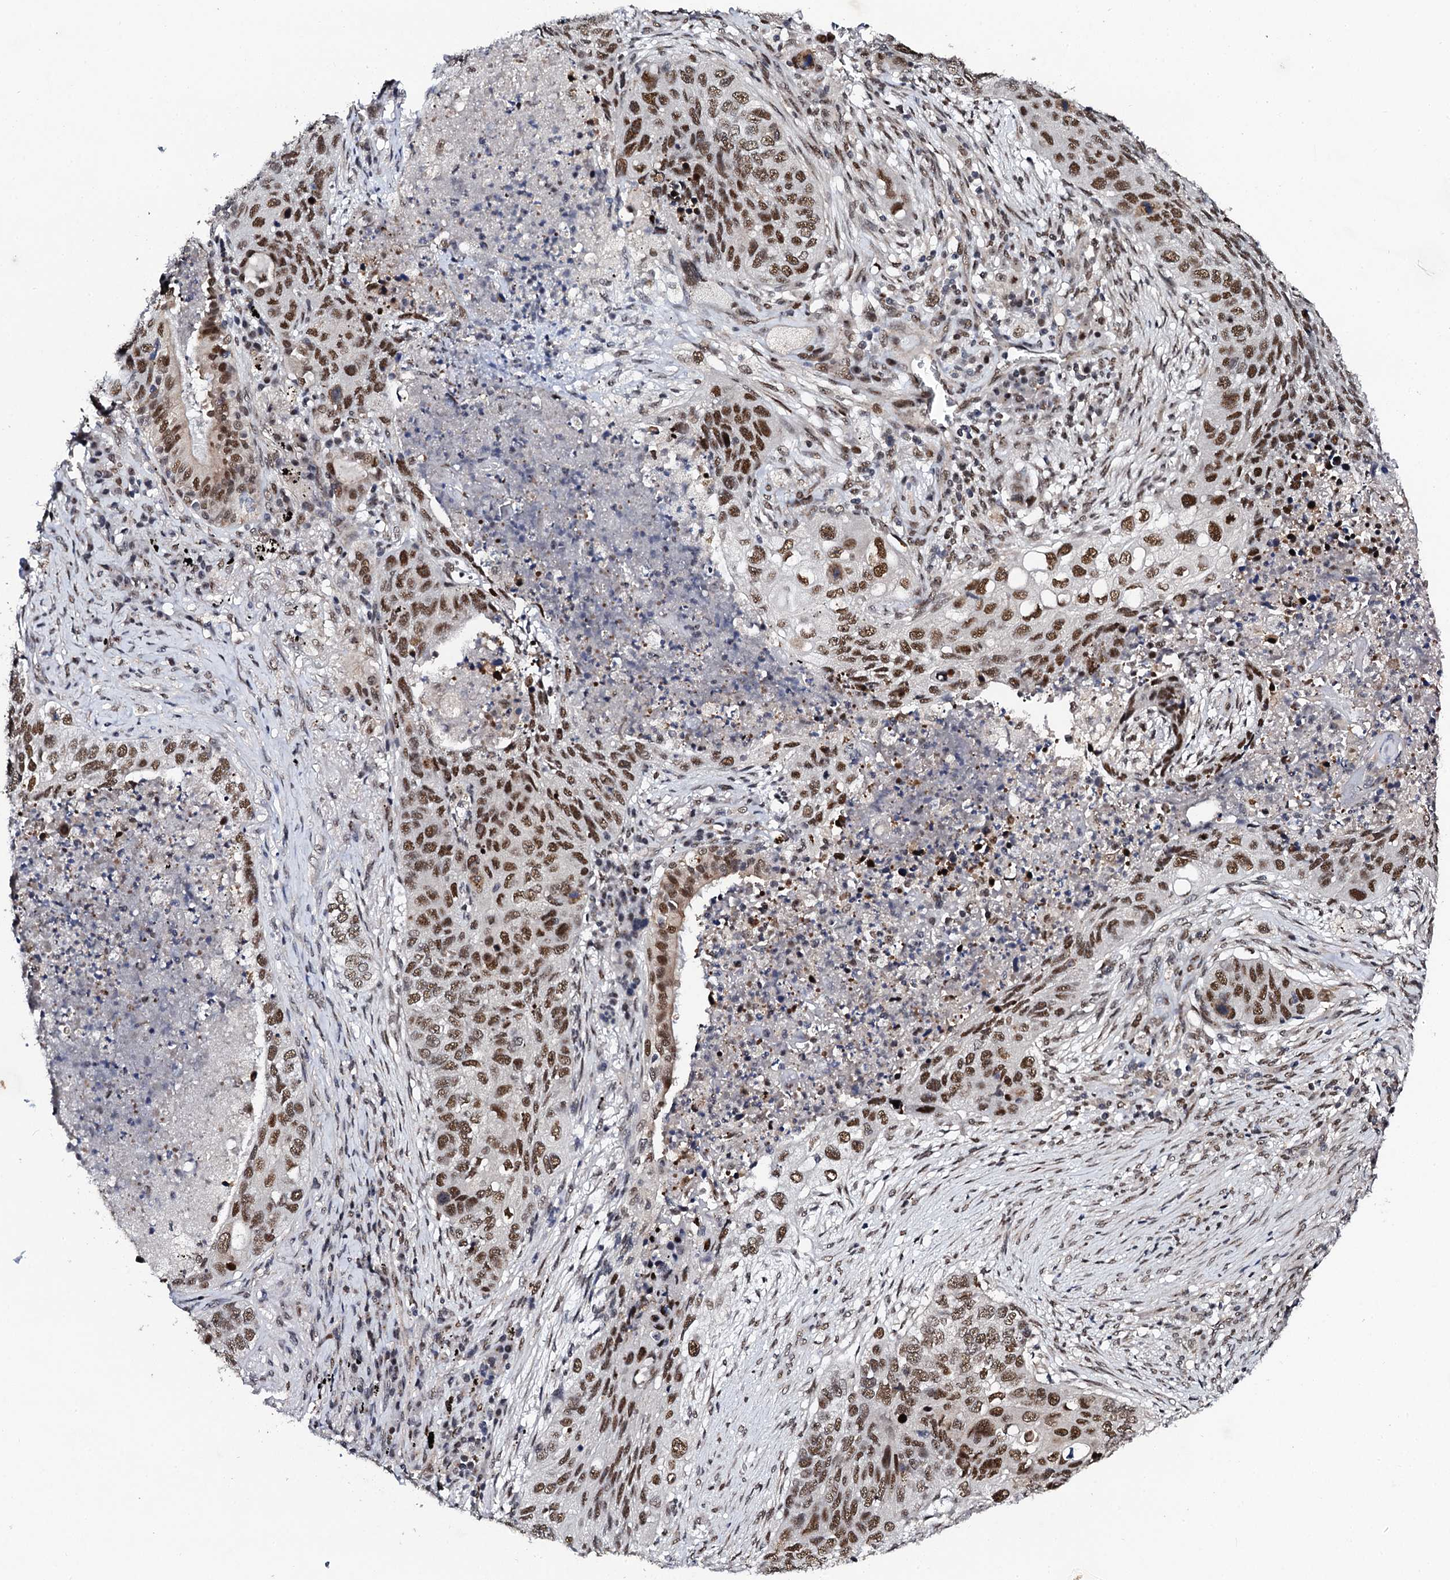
{"staining": {"intensity": "moderate", "quantity": ">75%", "location": "nuclear"}, "tissue": "lung cancer", "cell_type": "Tumor cells", "image_type": "cancer", "snomed": [{"axis": "morphology", "description": "Squamous cell carcinoma, NOS"}, {"axis": "topography", "description": "Lung"}], "caption": "IHC photomicrograph of neoplastic tissue: human squamous cell carcinoma (lung) stained using immunohistochemistry exhibits medium levels of moderate protein expression localized specifically in the nuclear of tumor cells, appearing as a nuclear brown color.", "gene": "CSTF3", "patient": {"sex": "female", "age": 63}}